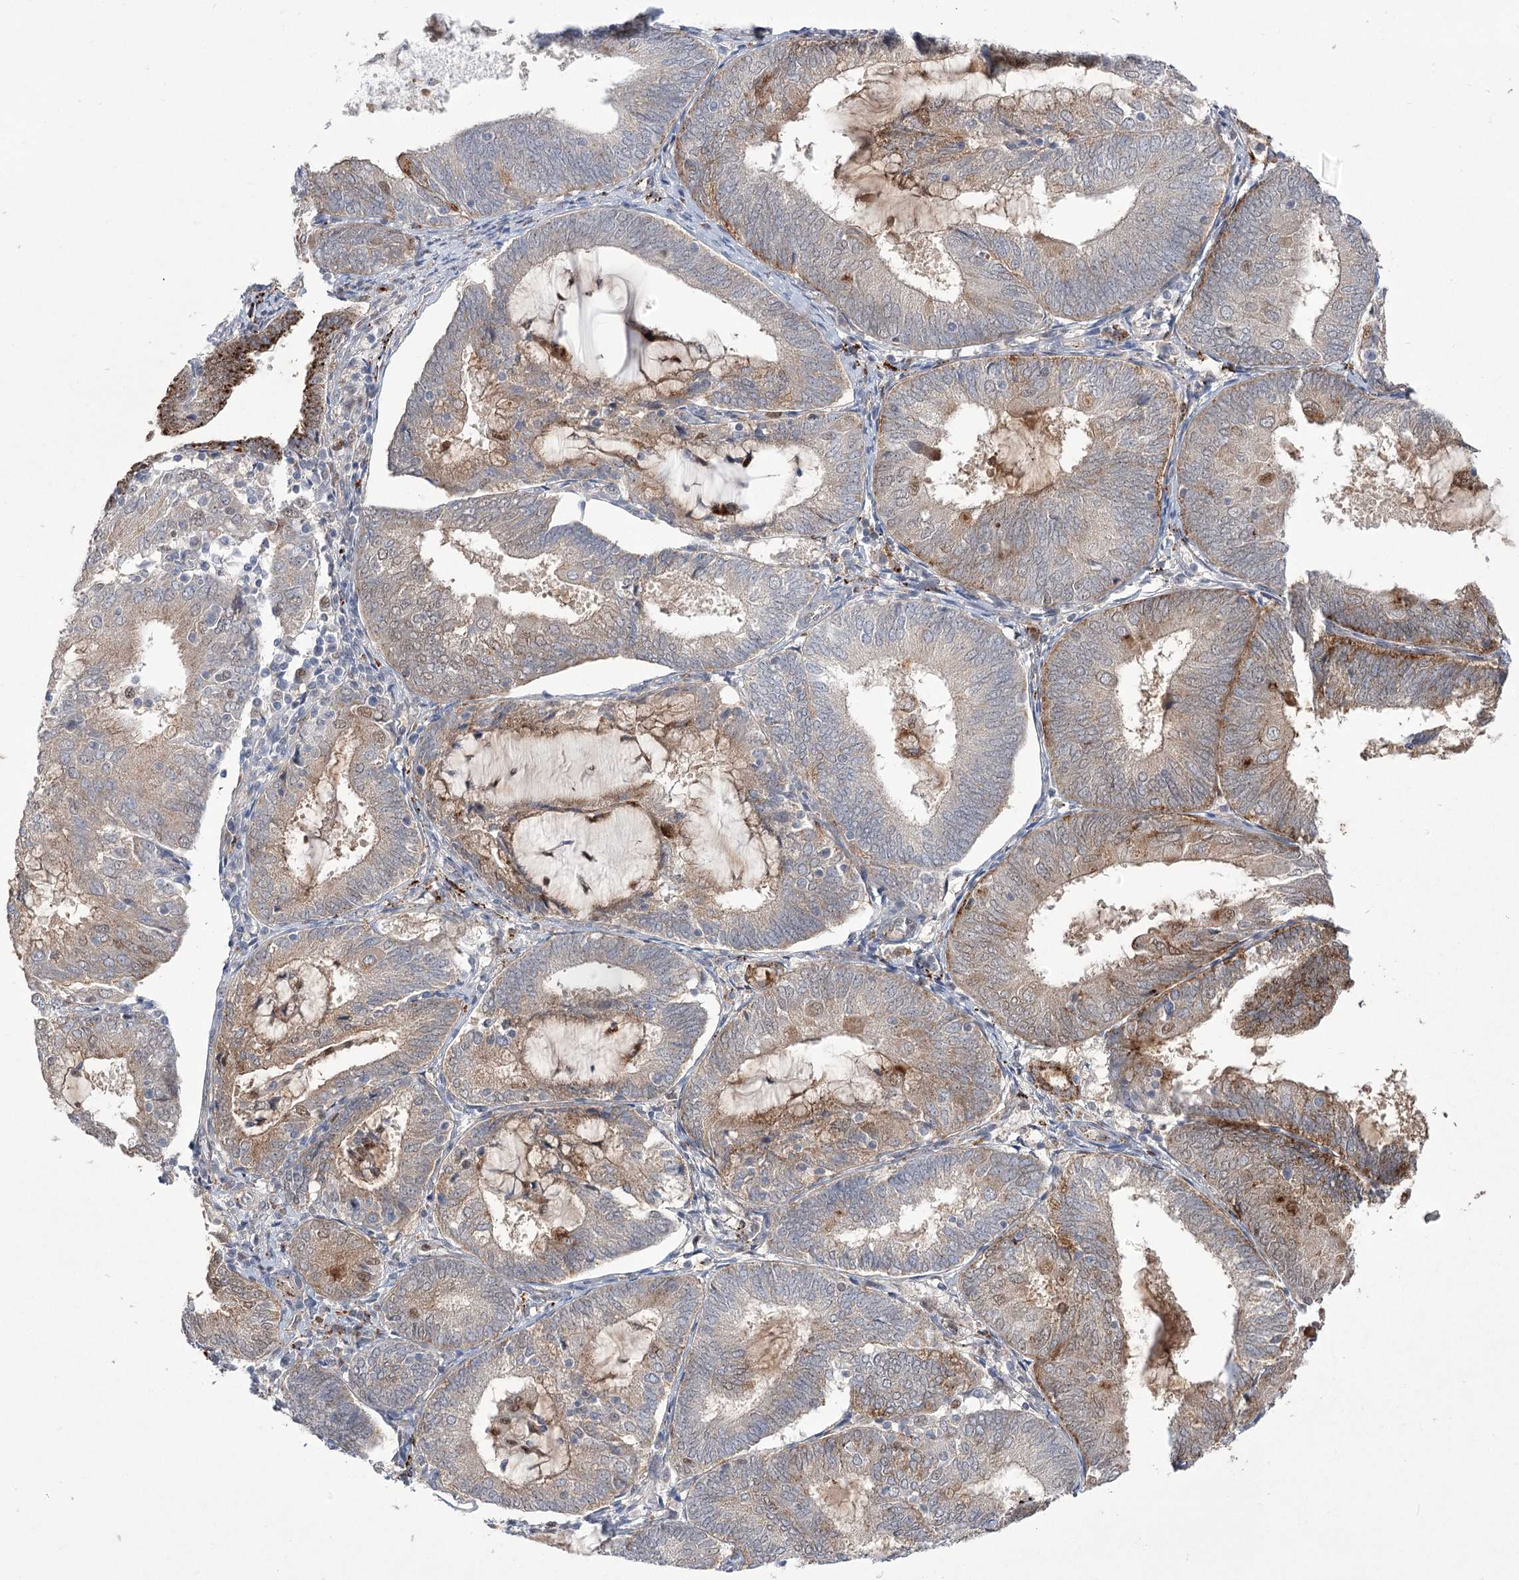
{"staining": {"intensity": "moderate", "quantity": "25%-75%", "location": "cytoplasmic/membranous,nuclear"}, "tissue": "endometrial cancer", "cell_type": "Tumor cells", "image_type": "cancer", "snomed": [{"axis": "morphology", "description": "Adenocarcinoma, NOS"}, {"axis": "topography", "description": "Endometrium"}], "caption": "Adenocarcinoma (endometrial) stained with a protein marker demonstrates moderate staining in tumor cells.", "gene": "SIAE", "patient": {"sex": "female", "age": 81}}